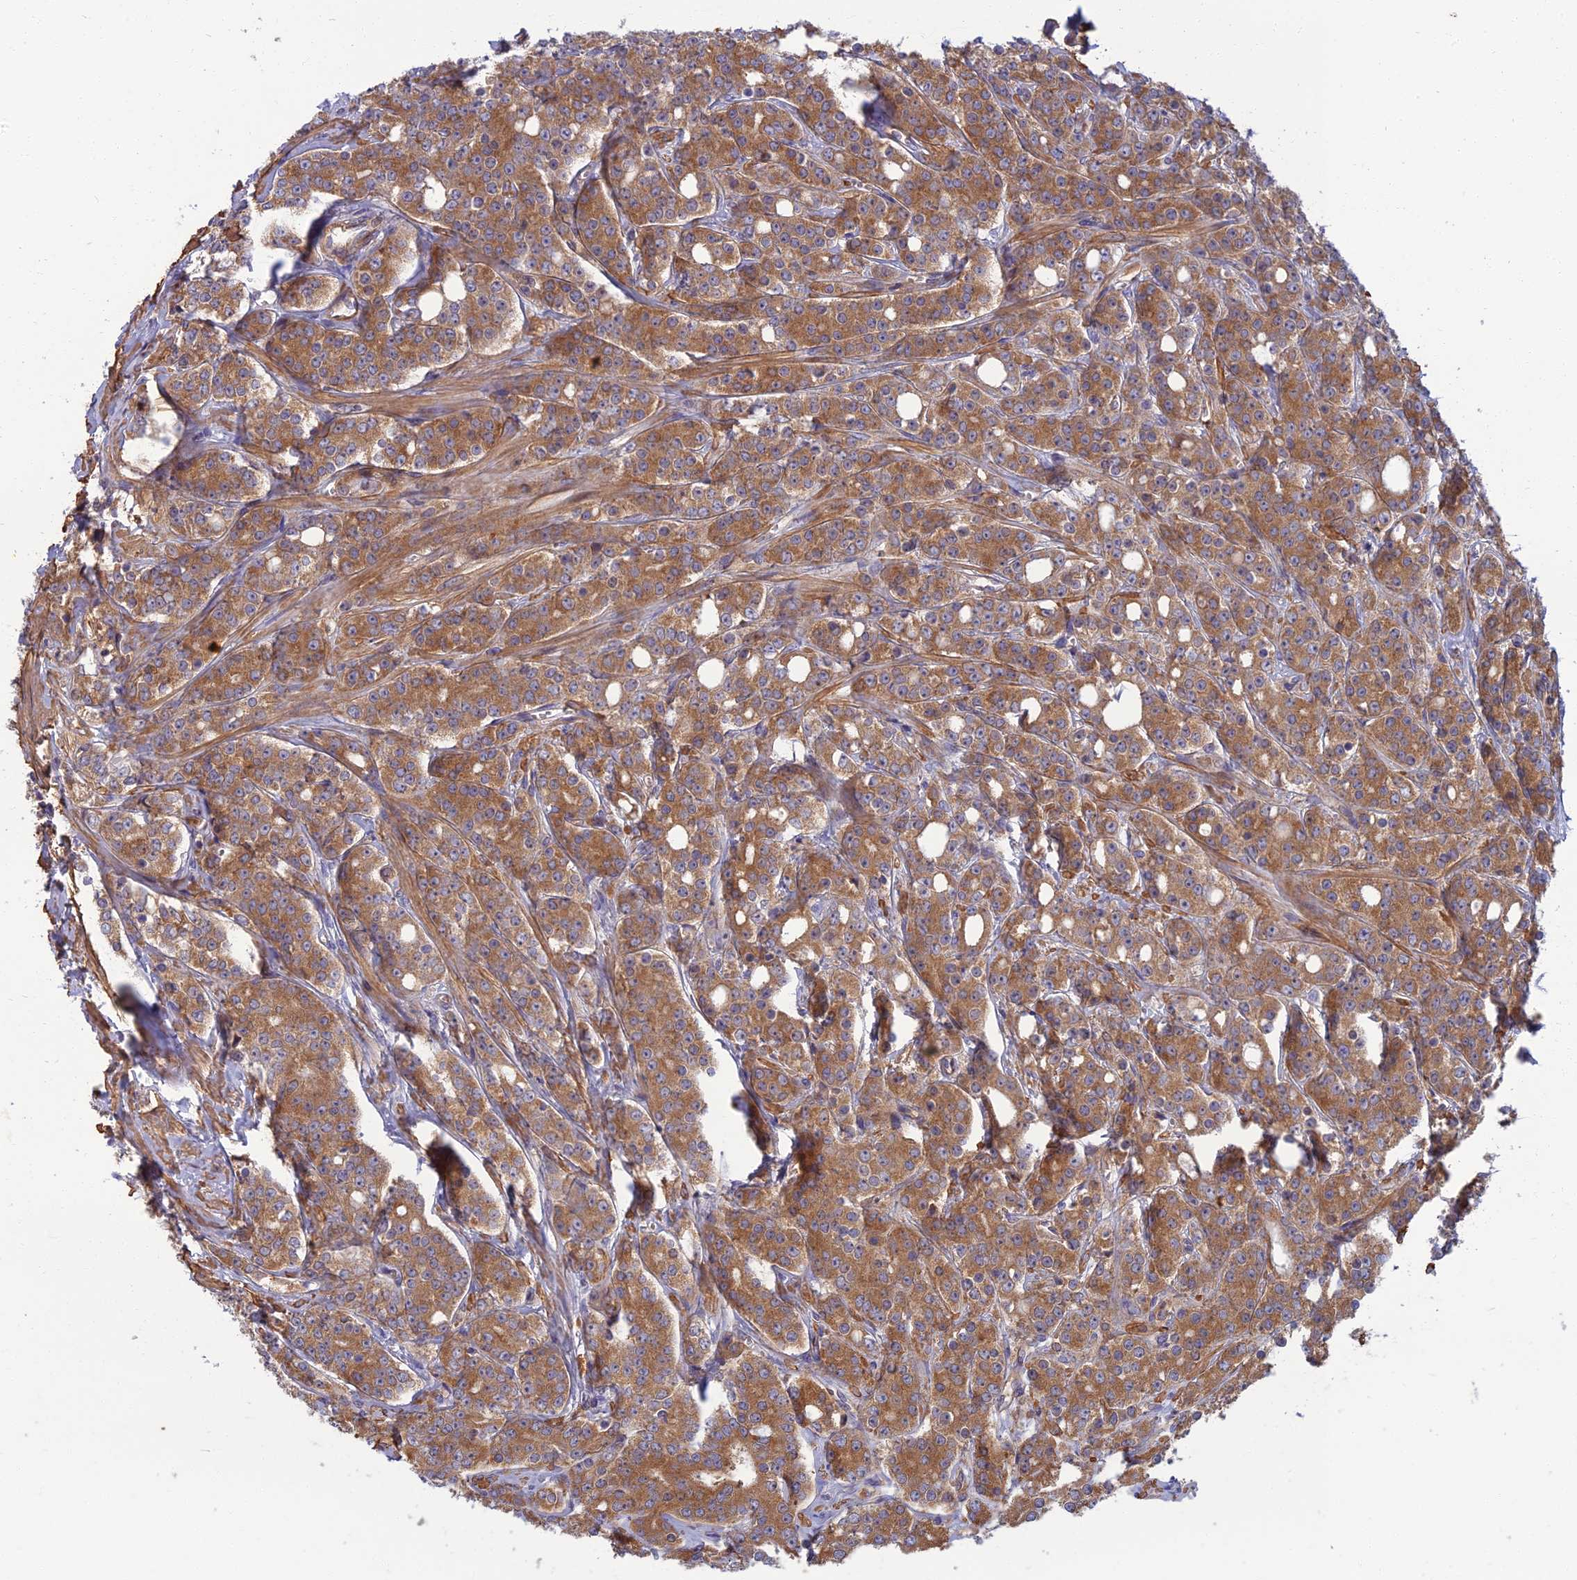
{"staining": {"intensity": "moderate", "quantity": ">75%", "location": "cytoplasmic/membranous"}, "tissue": "prostate cancer", "cell_type": "Tumor cells", "image_type": "cancer", "snomed": [{"axis": "morphology", "description": "Adenocarcinoma, High grade"}, {"axis": "topography", "description": "Prostate"}], "caption": "Immunohistochemistry photomicrograph of human prostate cancer stained for a protein (brown), which exhibits medium levels of moderate cytoplasmic/membranous expression in approximately >75% of tumor cells.", "gene": "WDR24", "patient": {"sex": "male", "age": 62}}